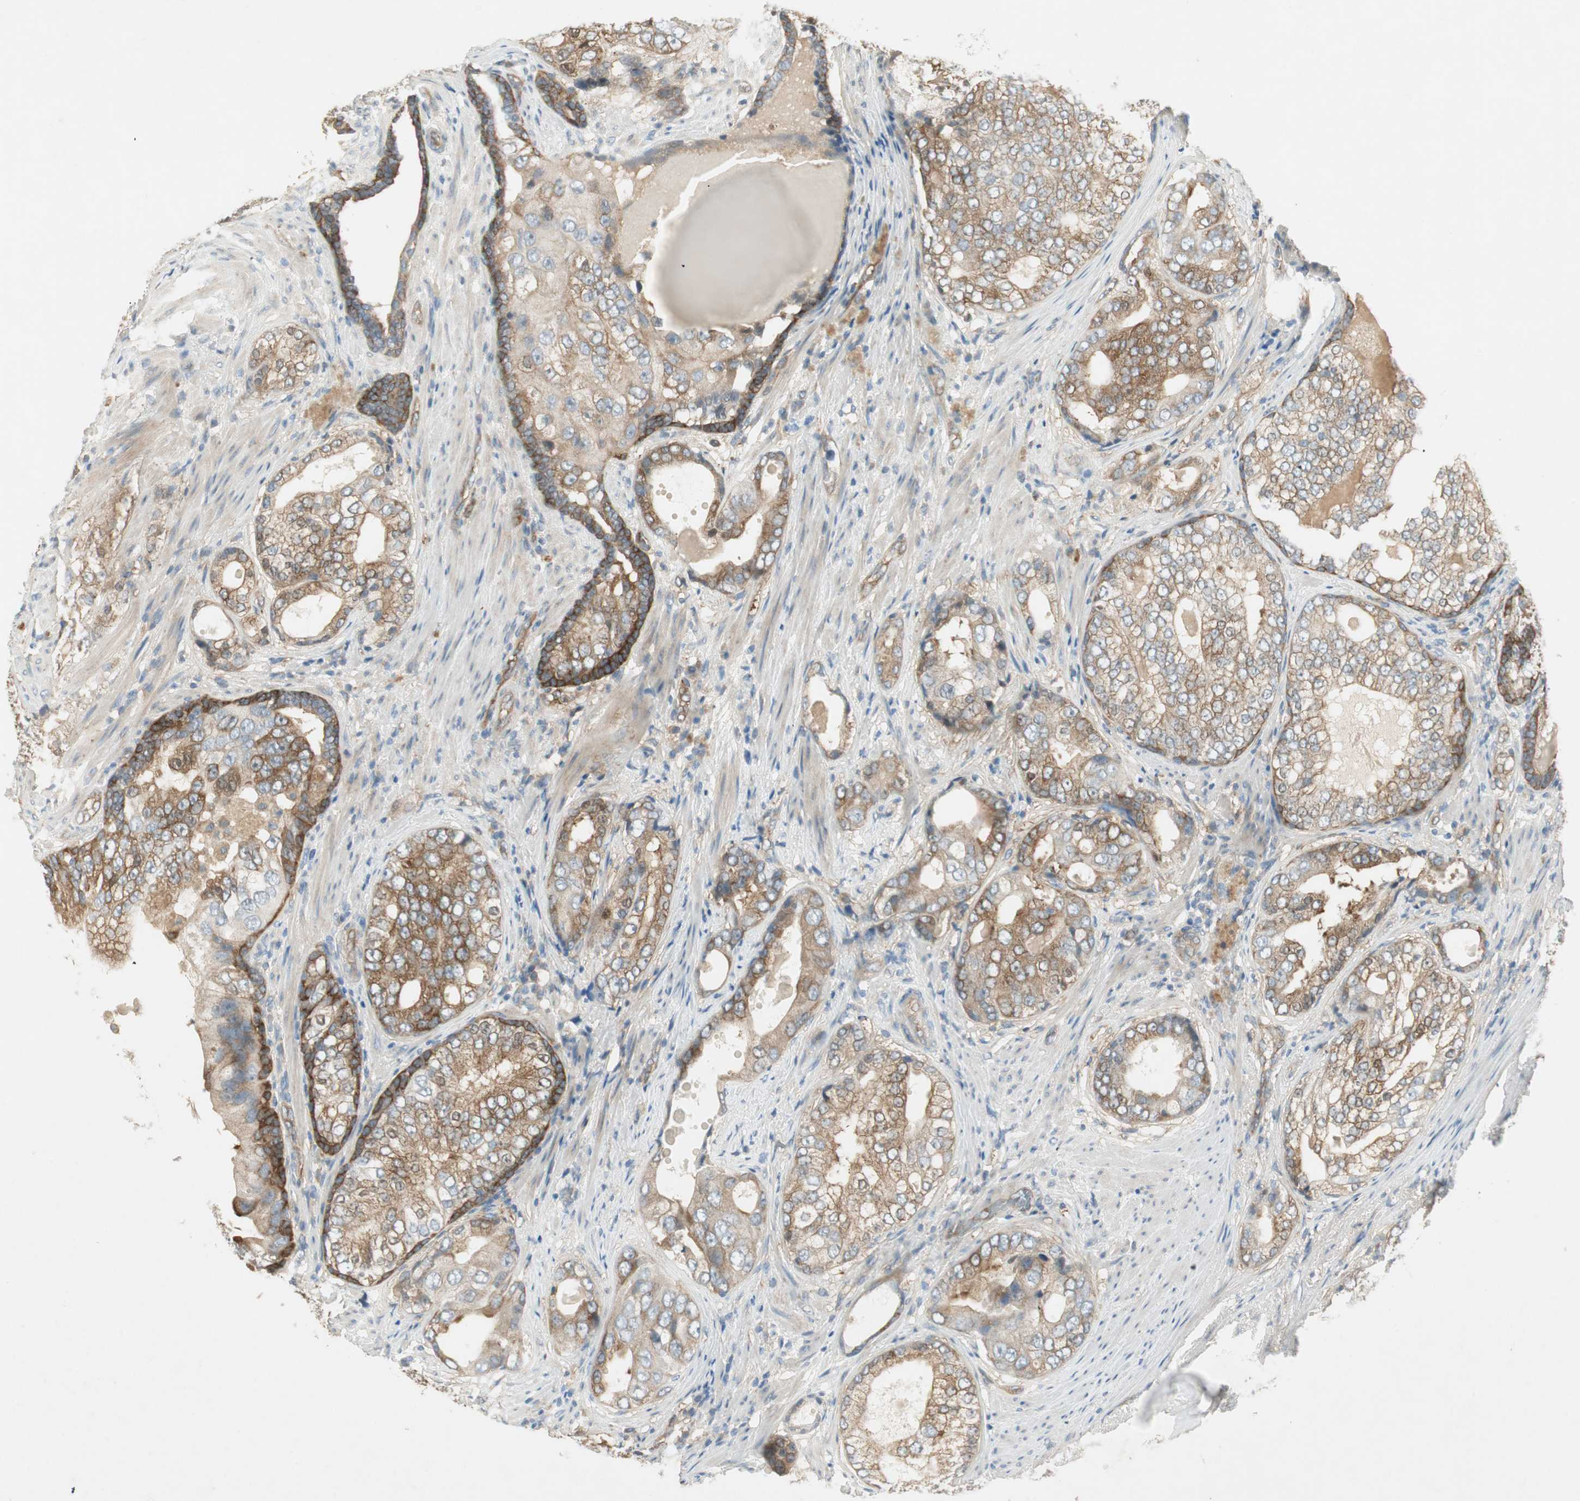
{"staining": {"intensity": "moderate", "quantity": ">75%", "location": "cytoplasmic/membranous"}, "tissue": "prostate cancer", "cell_type": "Tumor cells", "image_type": "cancer", "snomed": [{"axis": "morphology", "description": "Adenocarcinoma, High grade"}, {"axis": "topography", "description": "Prostate"}], "caption": "Immunohistochemistry micrograph of neoplastic tissue: prostate cancer stained using immunohistochemistry (IHC) exhibits medium levels of moderate protein expression localized specifically in the cytoplasmic/membranous of tumor cells, appearing as a cytoplasmic/membranous brown color.", "gene": "STON1-GTF2A1L", "patient": {"sex": "male", "age": 66}}